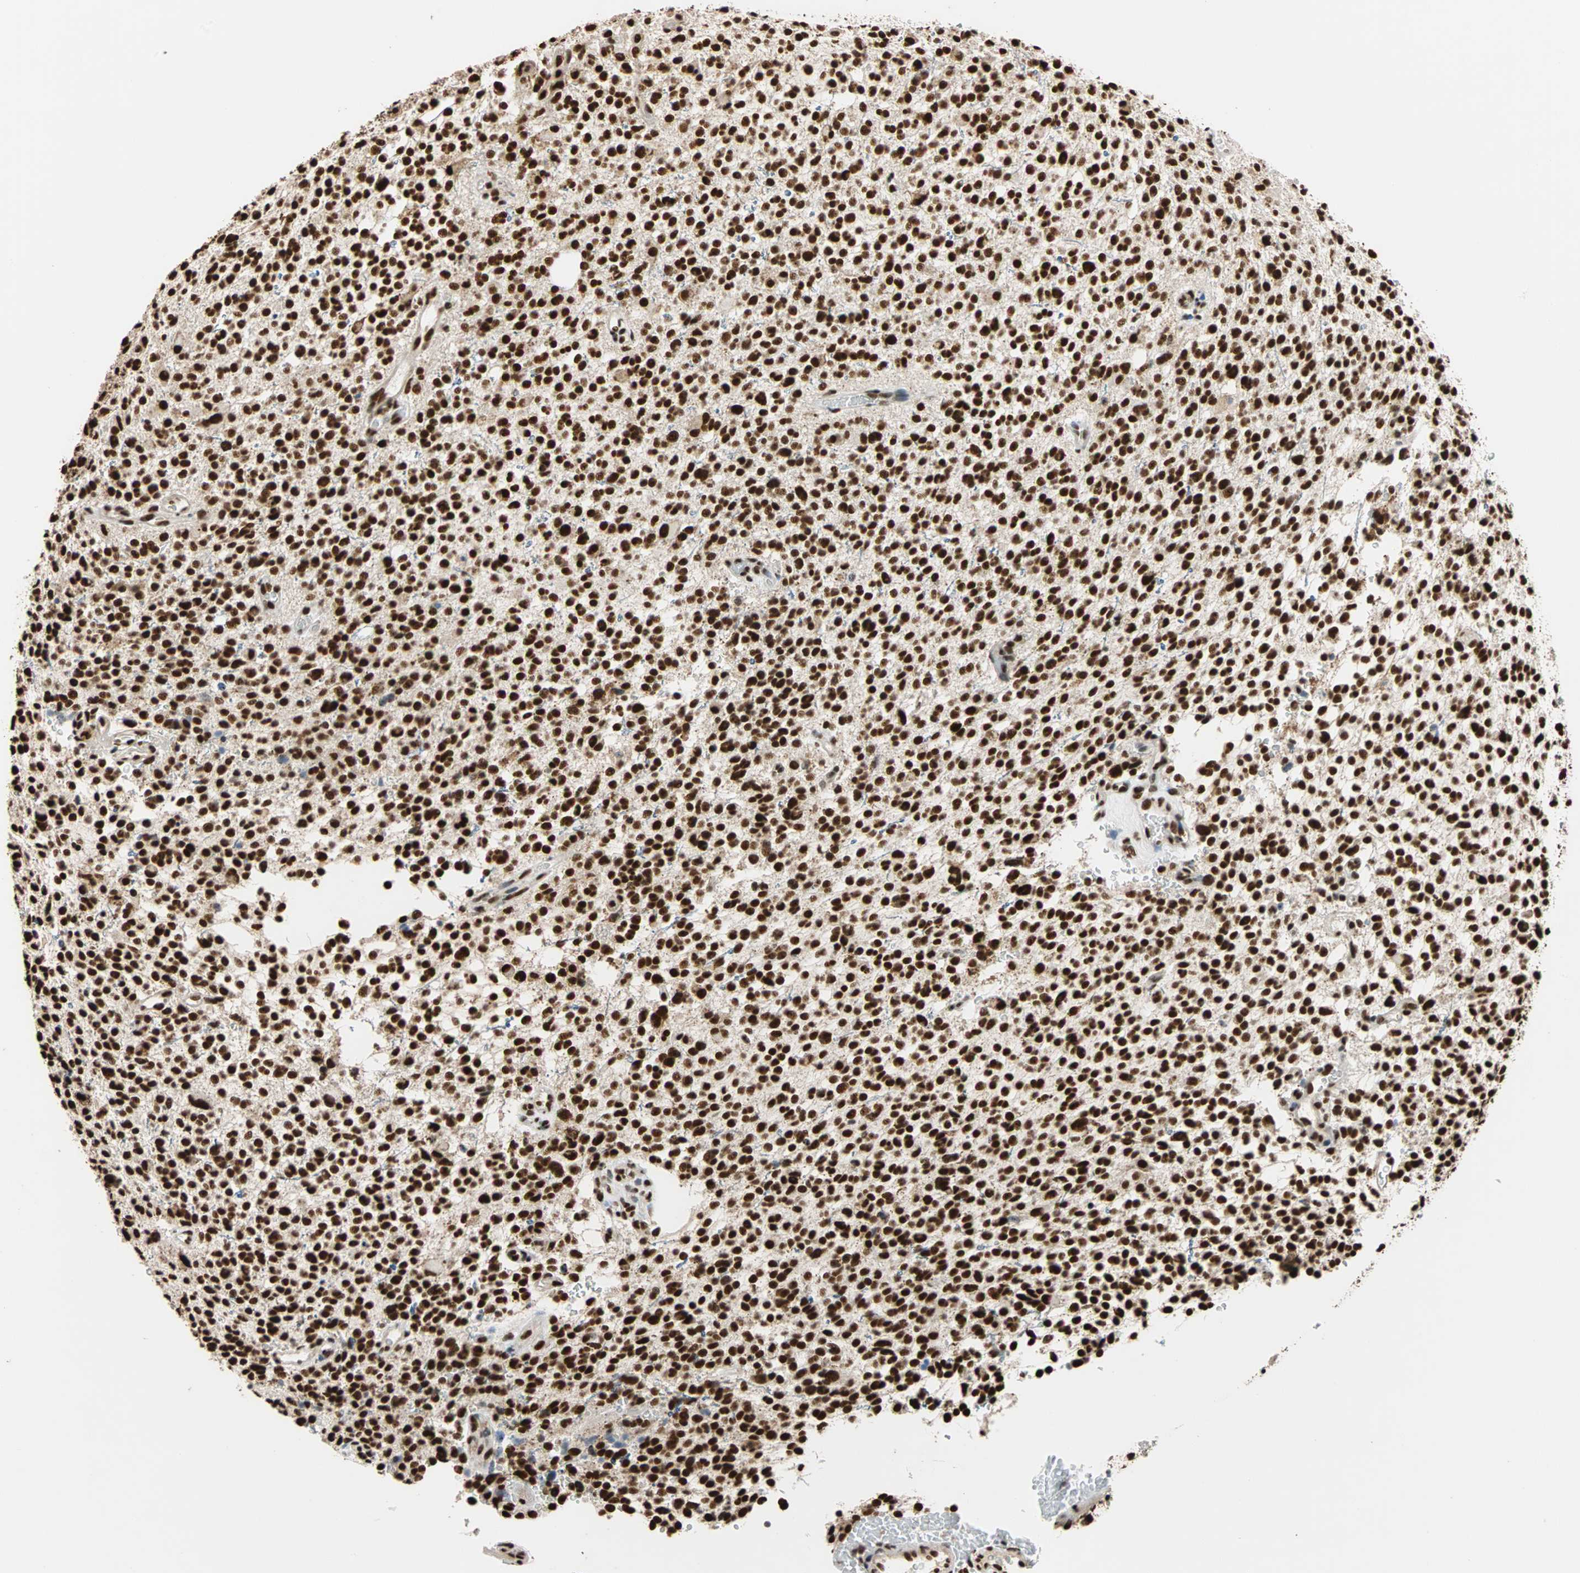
{"staining": {"intensity": "strong", "quantity": ">75%", "location": "nuclear"}, "tissue": "glioma", "cell_type": "Tumor cells", "image_type": "cancer", "snomed": [{"axis": "morphology", "description": "Glioma, malignant, High grade"}, {"axis": "topography", "description": "Brain"}], "caption": "Protein expression analysis of human malignant high-grade glioma reveals strong nuclear staining in about >75% of tumor cells.", "gene": "ILF2", "patient": {"sex": "male", "age": 48}}